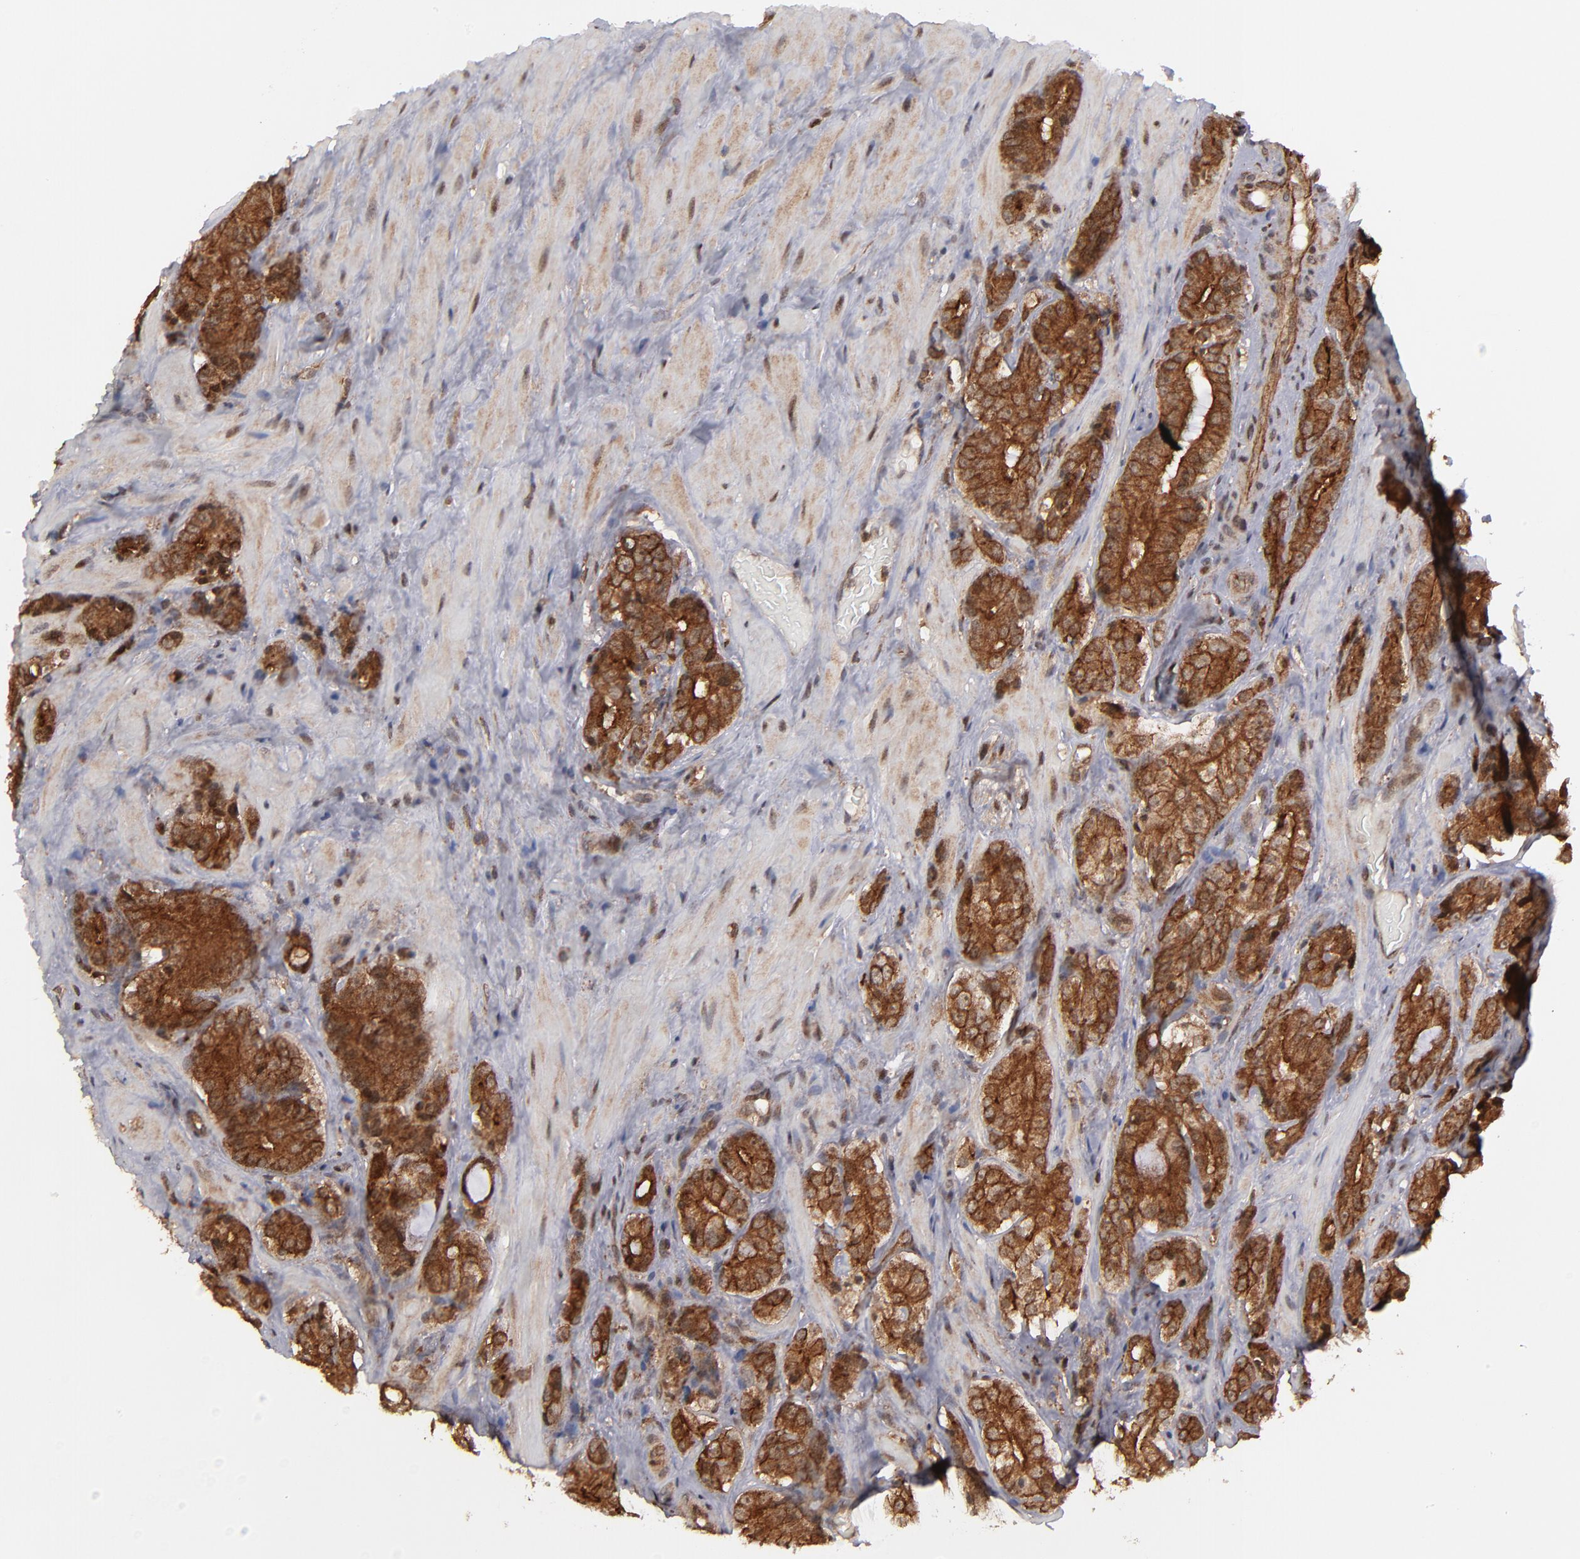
{"staining": {"intensity": "strong", "quantity": ">75%", "location": "cytoplasmic/membranous,nuclear"}, "tissue": "prostate cancer", "cell_type": "Tumor cells", "image_type": "cancer", "snomed": [{"axis": "morphology", "description": "Adenocarcinoma, High grade"}, {"axis": "topography", "description": "Prostate"}], "caption": "About >75% of tumor cells in human prostate high-grade adenocarcinoma display strong cytoplasmic/membranous and nuclear protein staining as visualized by brown immunohistochemical staining.", "gene": "RGS6", "patient": {"sex": "male", "age": 70}}